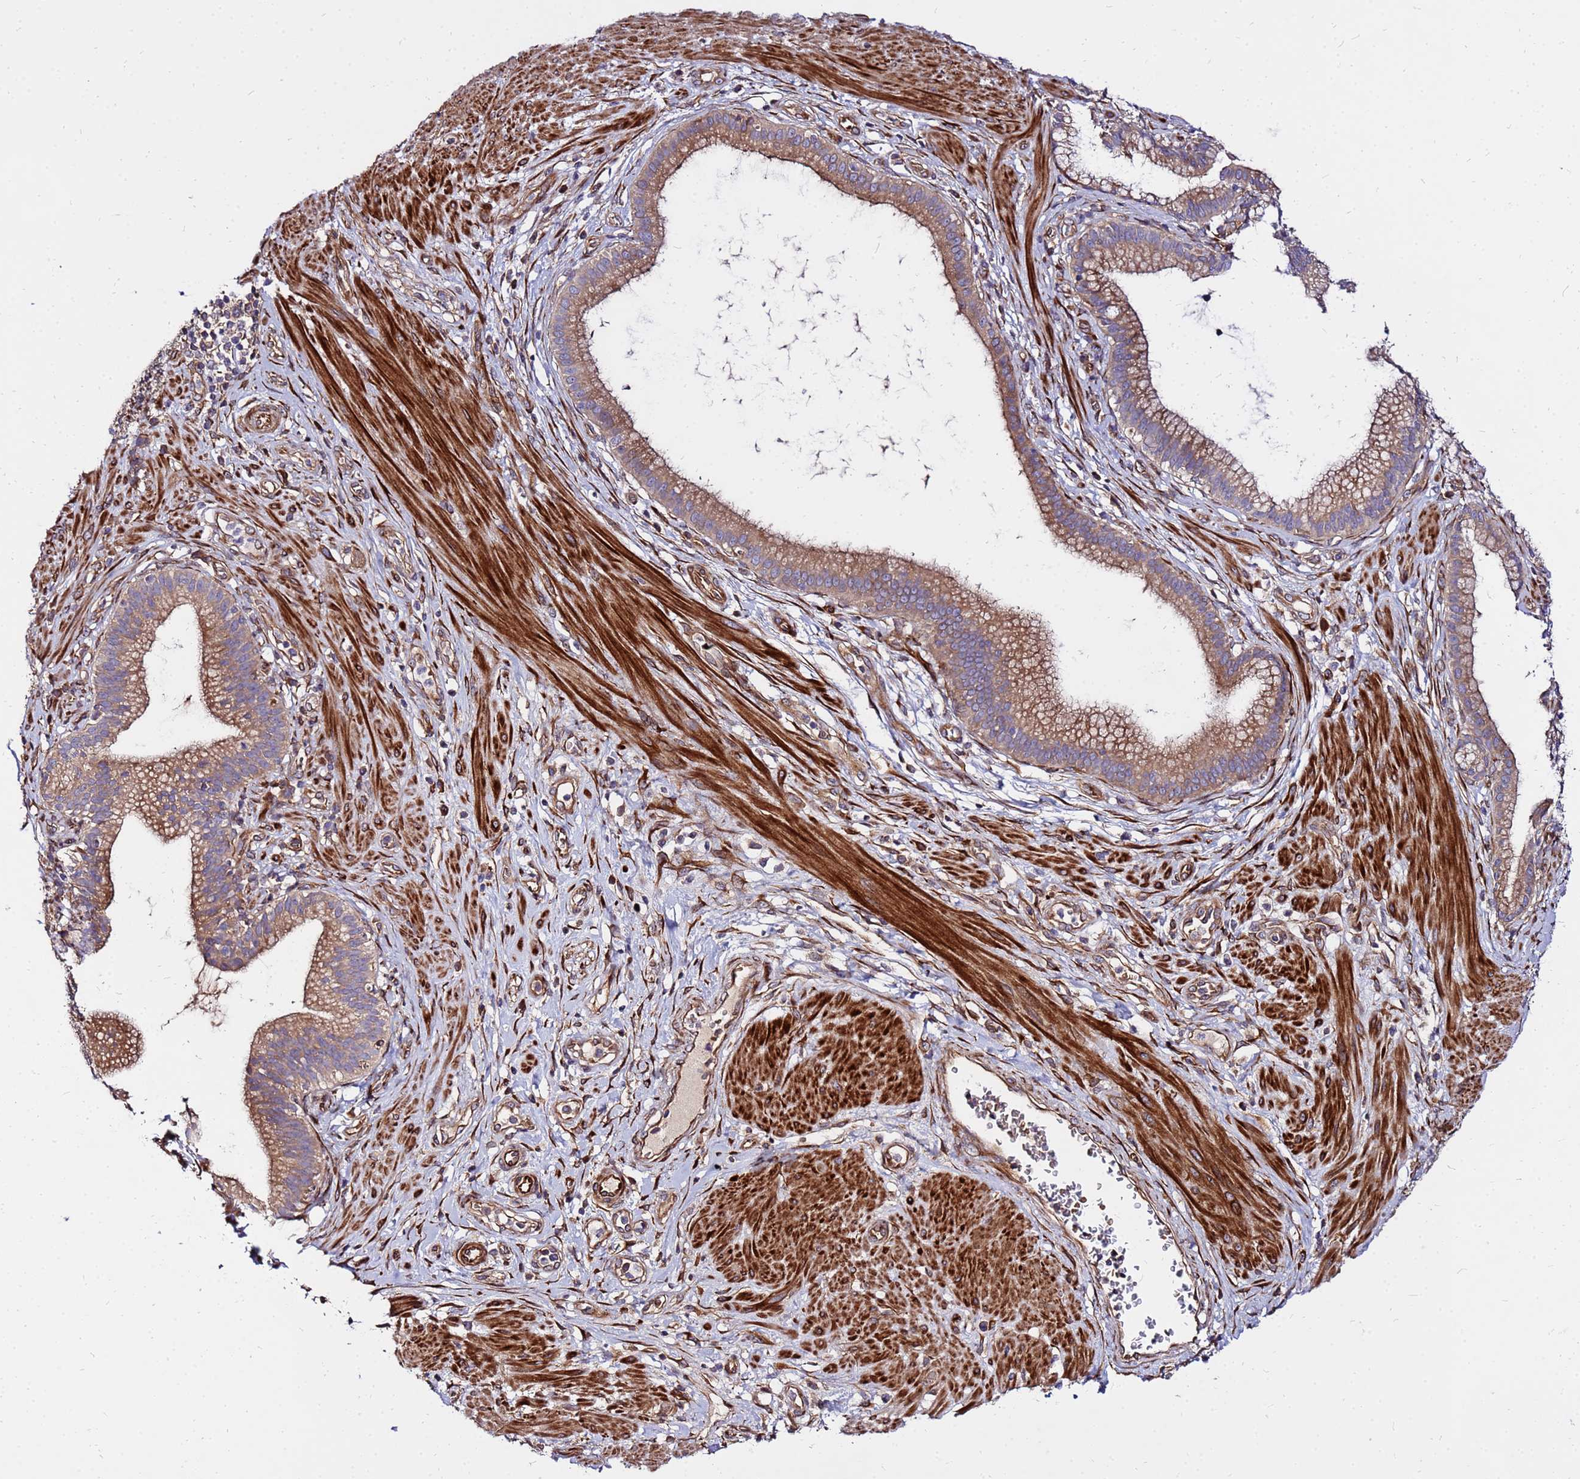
{"staining": {"intensity": "moderate", "quantity": ">75%", "location": "cytoplasmic/membranous"}, "tissue": "pancreatic cancer", "cell_type": "Tumor cells", "image_type": "cancer", "snomed": [{"axis": "morphology", "description": "Adenocarcinoma, NOS"}, {"axis": "topography", "description": "Pancreas"}], "caption": "IHC of pancreatic adenocarcinoma demonstrates medium levels of moderate cytoplasmic/membranous expression in about >75% of tumor cells.", "gene": "WWC2", "patient": {"sex": "male", "age": 72}}